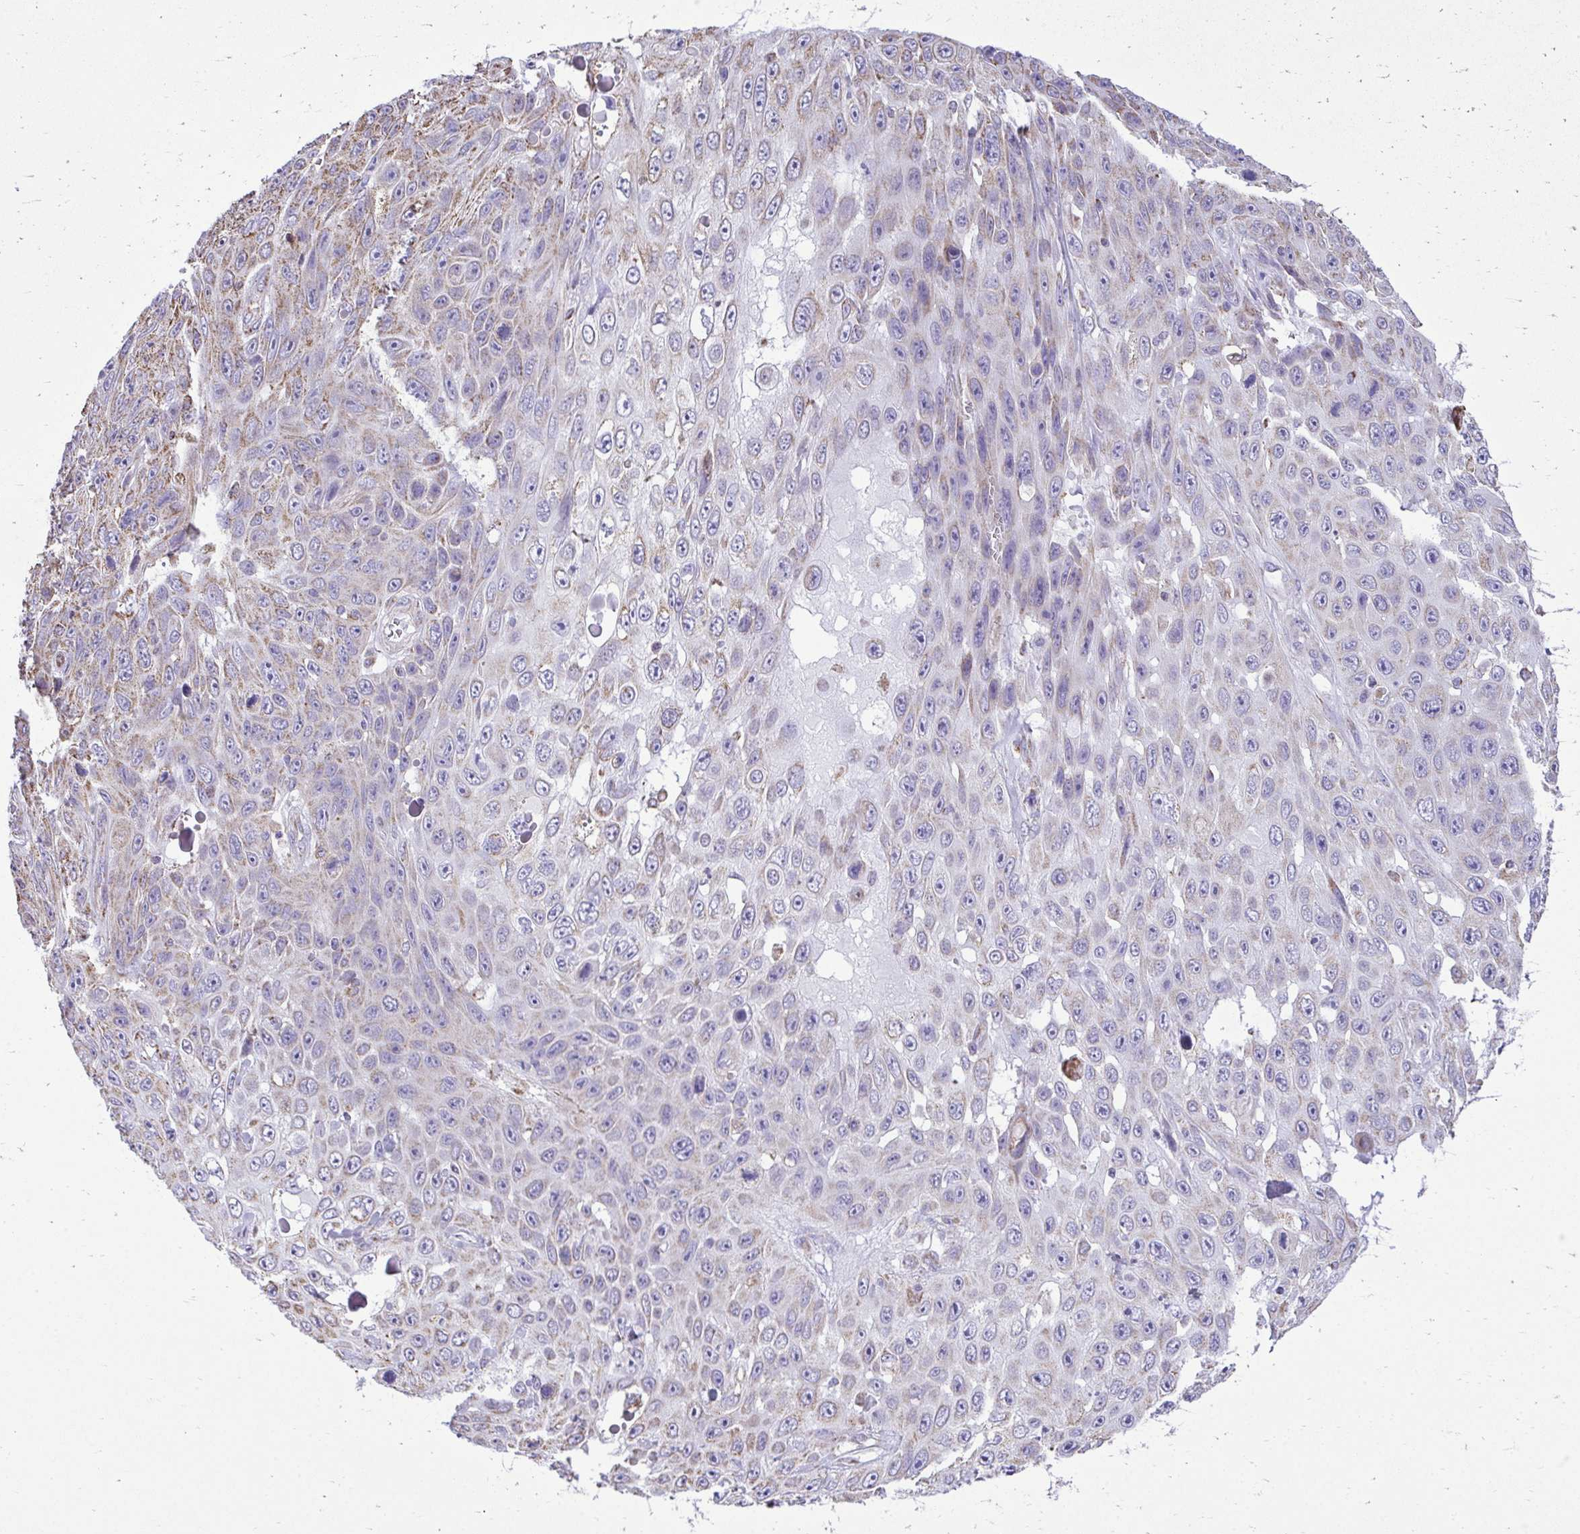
{"staining": {"intensity": "weak", "quantity": "25%-75%", "location": "cytoplasmic/membranous"}, "tissue": "skin cancer", "cell_type": "Tumor cells", "image_type": "cancer", "snomed": [{"axis": "morphology", "description": "Squamous cell carcinoma, NOS"}, {"axis": "topography", "description": "Skin"}], "caption": "High-magnification brightfield microscopy of squamous cell carcinoma (skin) stained with DAB (3,3'-diaminobenzidine) (brown) and counterstained with hematoxylin (blue). tumor cells exhibit weak cytoplasmic/membranous expression is seen in about25%-75% of cells.", "gene": "MPZL2", "patient": {"sex": "male", "age": 82}}